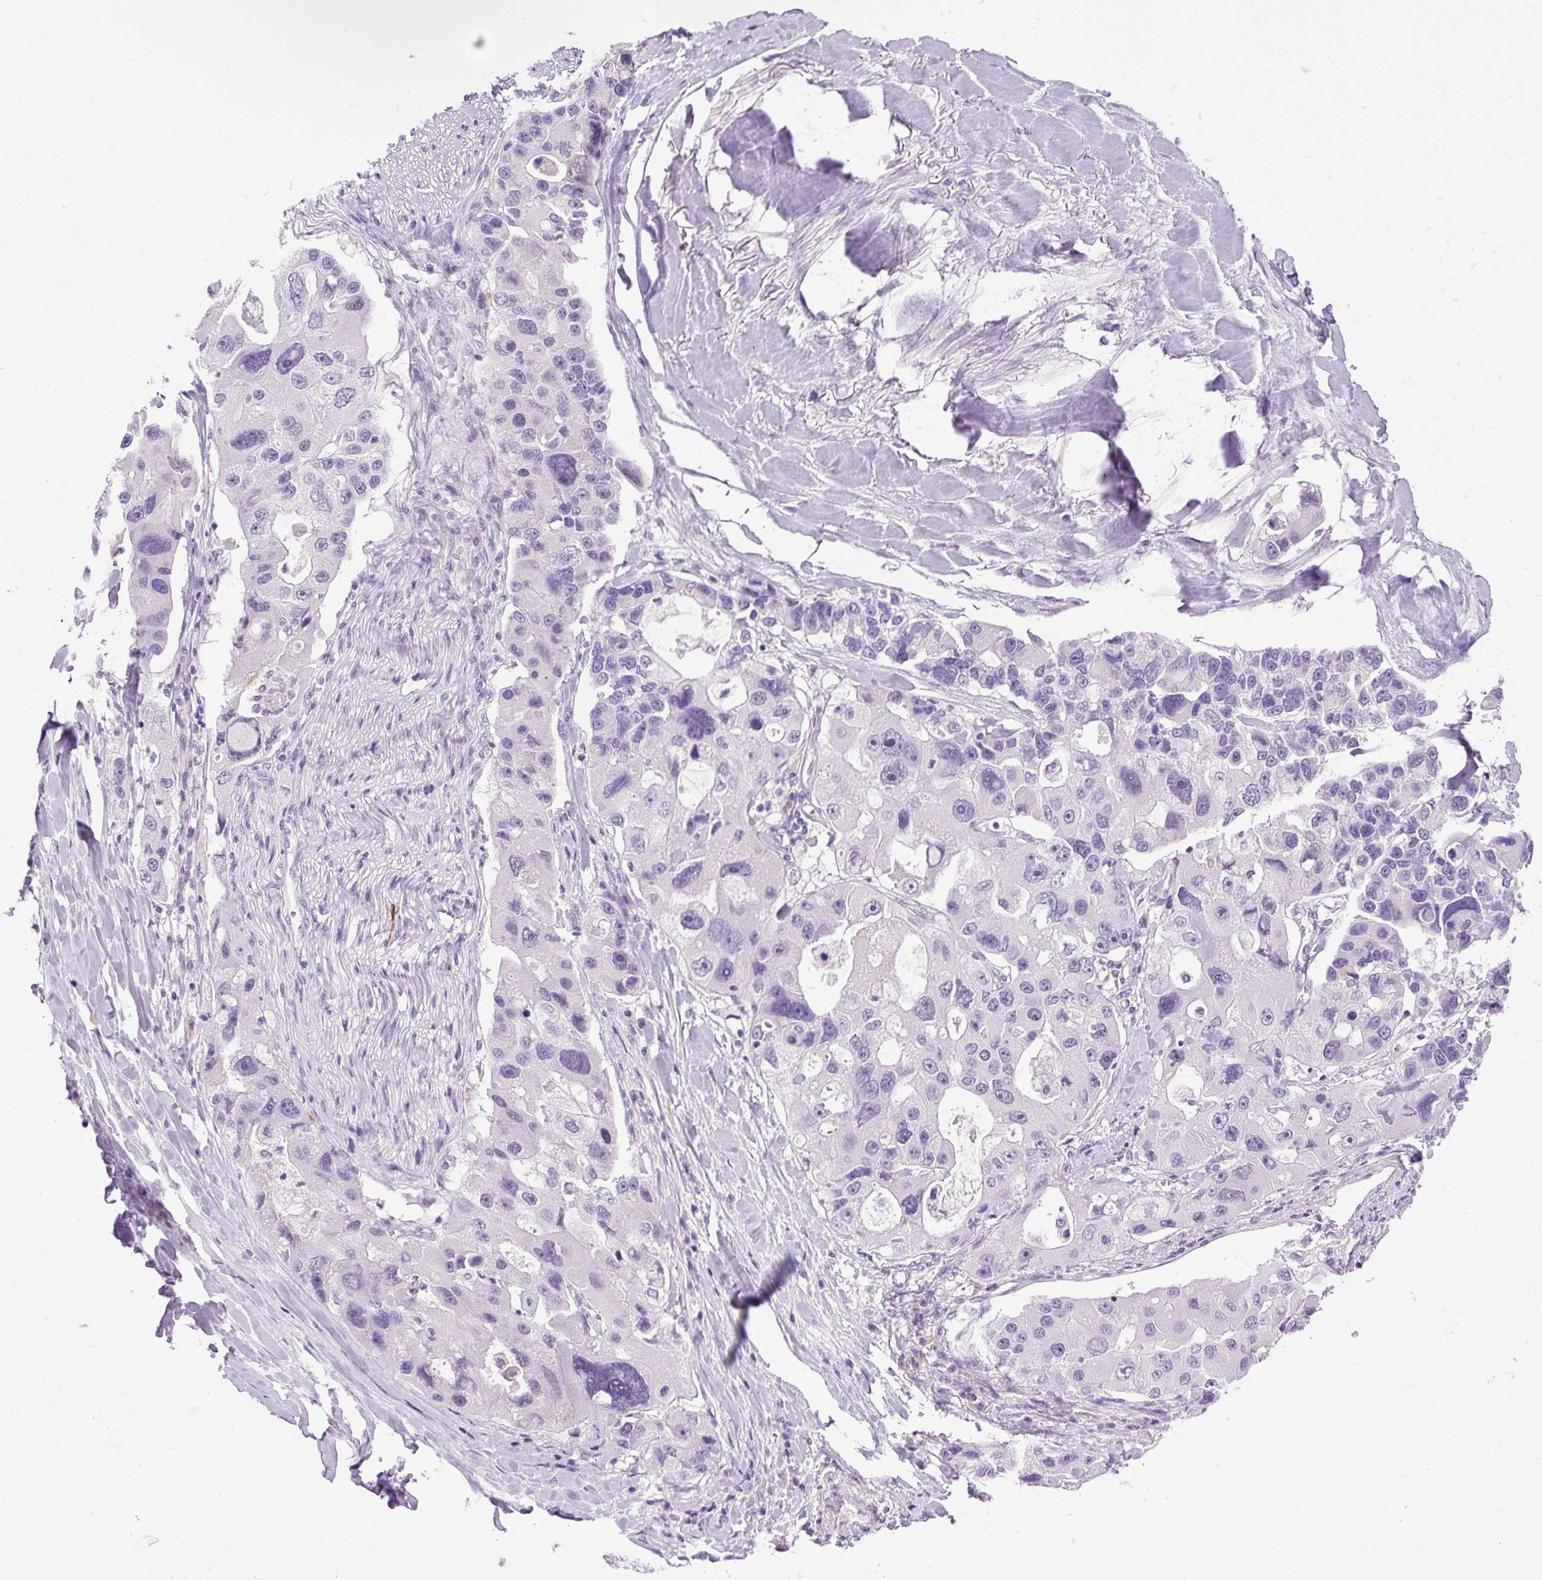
{"staining": {"intensity": "negative", "quantity": "none", "location": "none"}, "tissue": "lung cancer", "cell_type": "Tumor cells", "image_type": "cancer", "snomed": [{"axis": "morphology", "description": "Adenocarcinoma, NOS"}, {"axis": "topography", "description": "Lung"}], "caption": "High power microscopy photomicrograph of an immunohistochemistry (IHC) photomicrograph of lung adenocarcinoma, revealing no significant positivity in tumor cells.", "gene": "VWA7", "patient": {"sex": "female", "age": 54}}